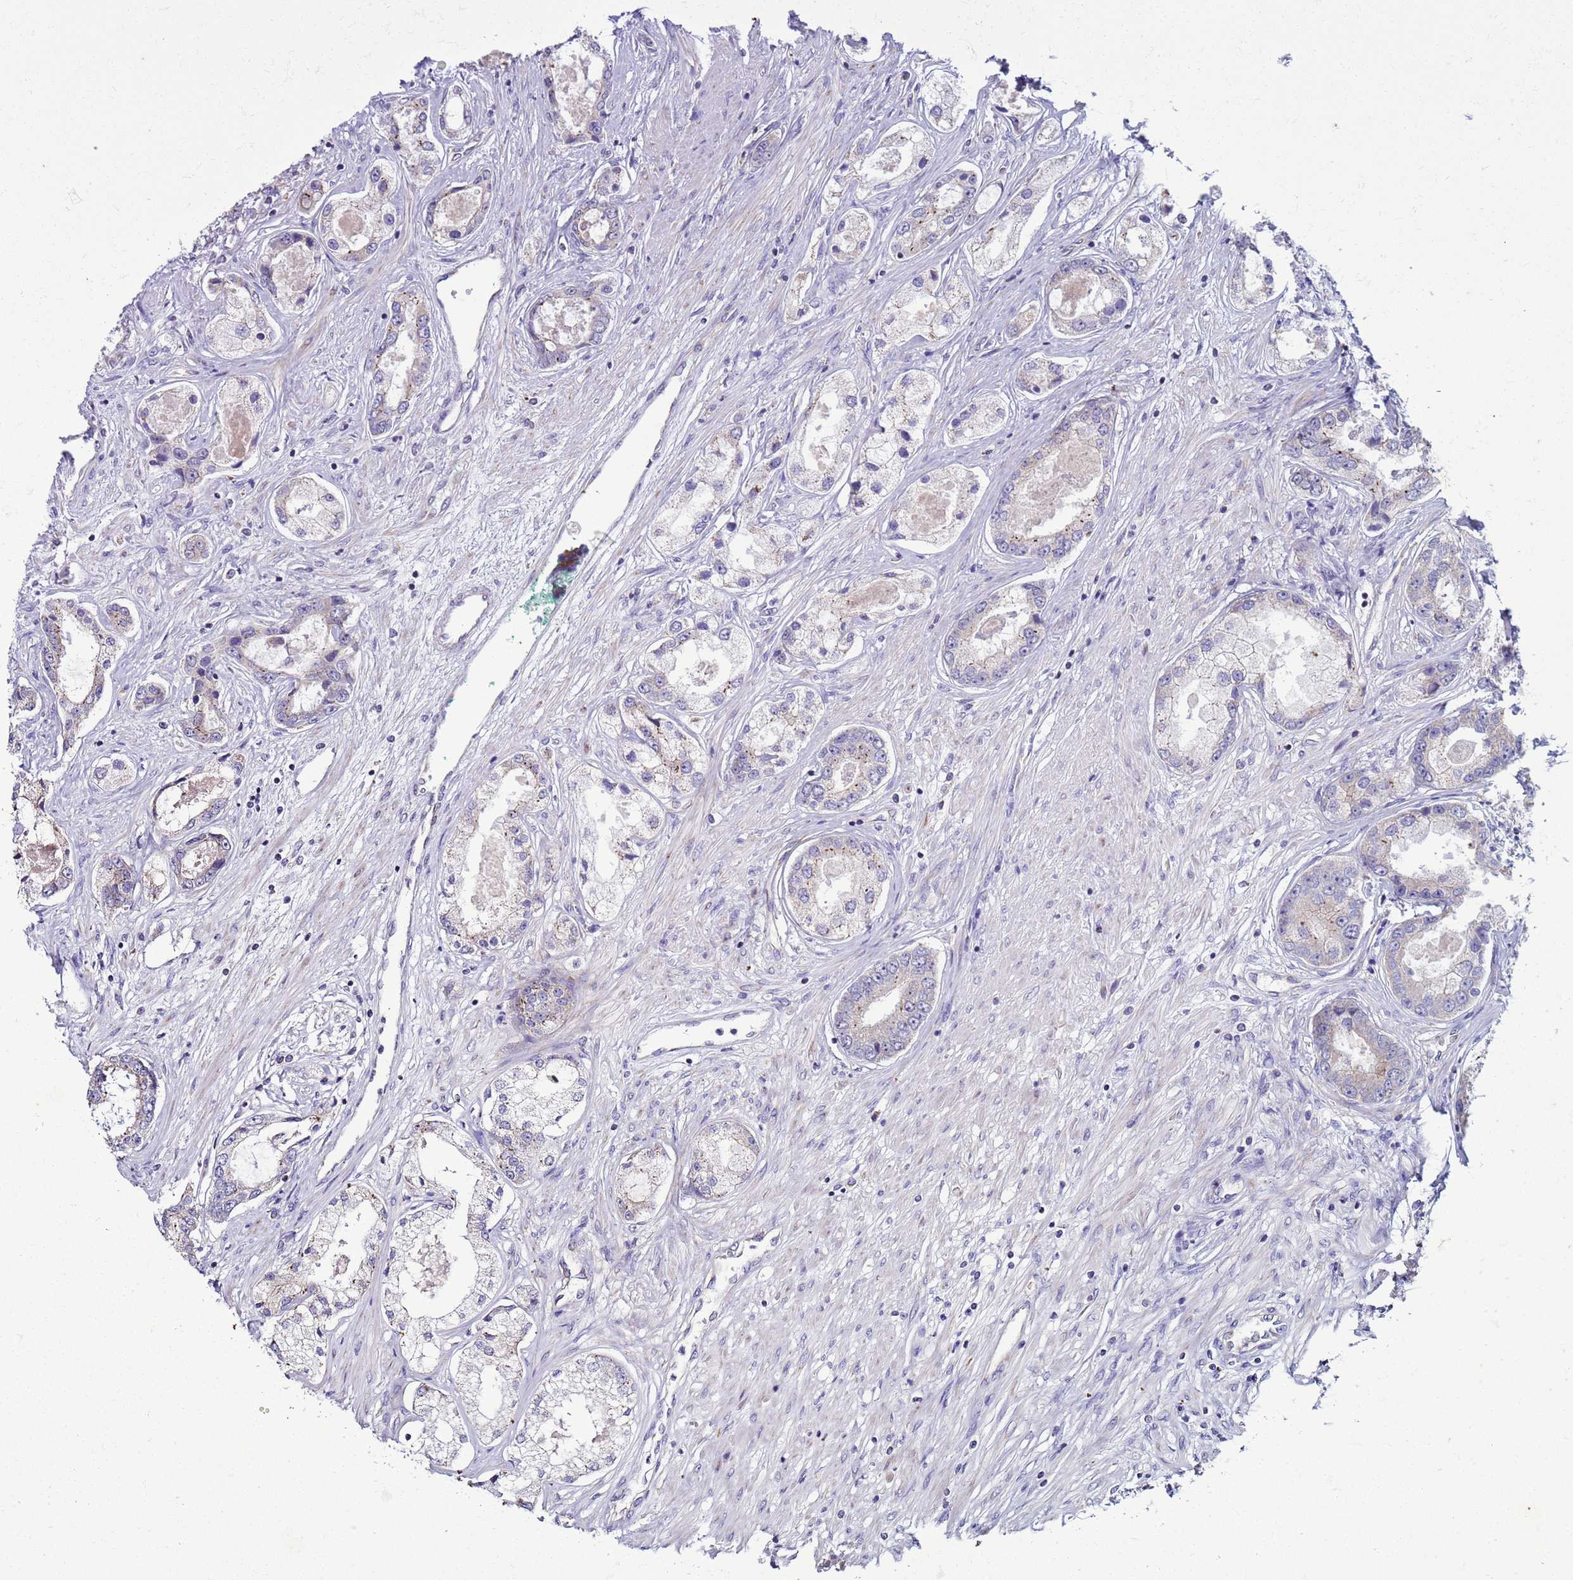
{"staining": {"intensity": "weak", "quantity": "<25%", "location": "cytoplasmic/membranous"}, "tissue": "prostate cancer", "cell_type": "Tumor cells", "image_type": "cancer", "snomed": [{"axis": "morphology", "description": "Adenocarcinoma, Low grade"}, {"axis": "topography", "description": "Prostate"}], "caption": "This is a image of IHC staining of low-grade adenocarcinoma (prostate), which shows no expression in tumor cells.", "gene": "NCALD", "patient": {"sex": "male", "age": 68}}